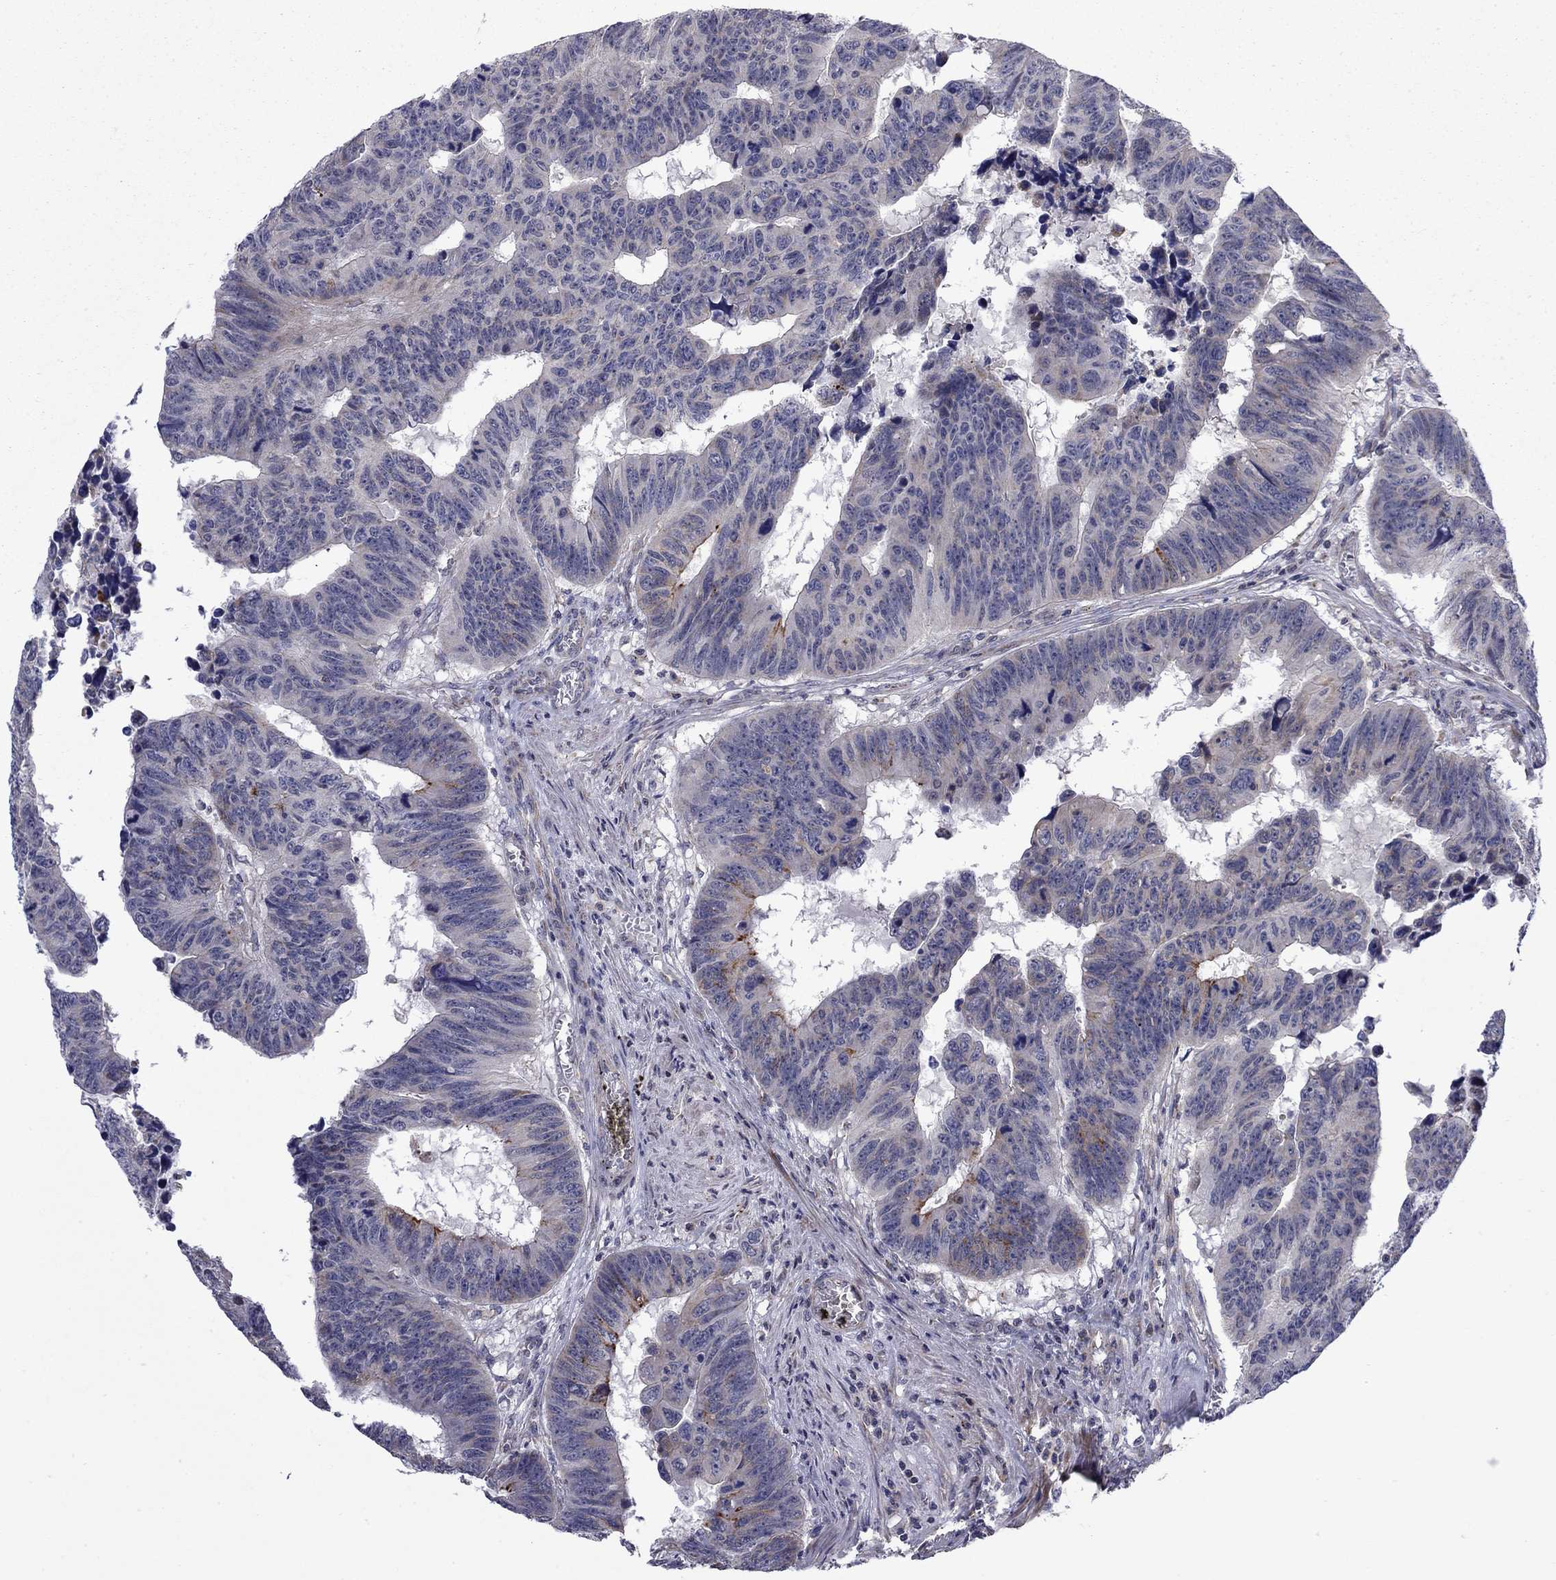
{"staining": {"intensity": "negative", "quantity": "none", "location": "none"}, "tissue": "colorectal cancer", "cell_type": "Tumor cells", "image_type": "cancer", "snomed": [{"axis": "morphology", "description": "Adenocarcinoma, NOS"}, {"axis": "topography", "description": "Appendix"}, {"axis": "topography", "description": "Colon"}, {"axis": "topography", "description": "Cecum"}, {"axis": "topography", "description": "Colon asc"}], "caption": "A micrograph of adenocarcinoma (colorectal) stained for a protein shows no brown staining in tumor cells. The staining was performed using DAB (3,3'-diaminobenzidine) to visualize the protein expression in brown, while the nuclei were stained in blue with hematoxylin (Magnification: 20x).", "gene": "DOP1B", "patient": {"sex": "female", "age": 85}}